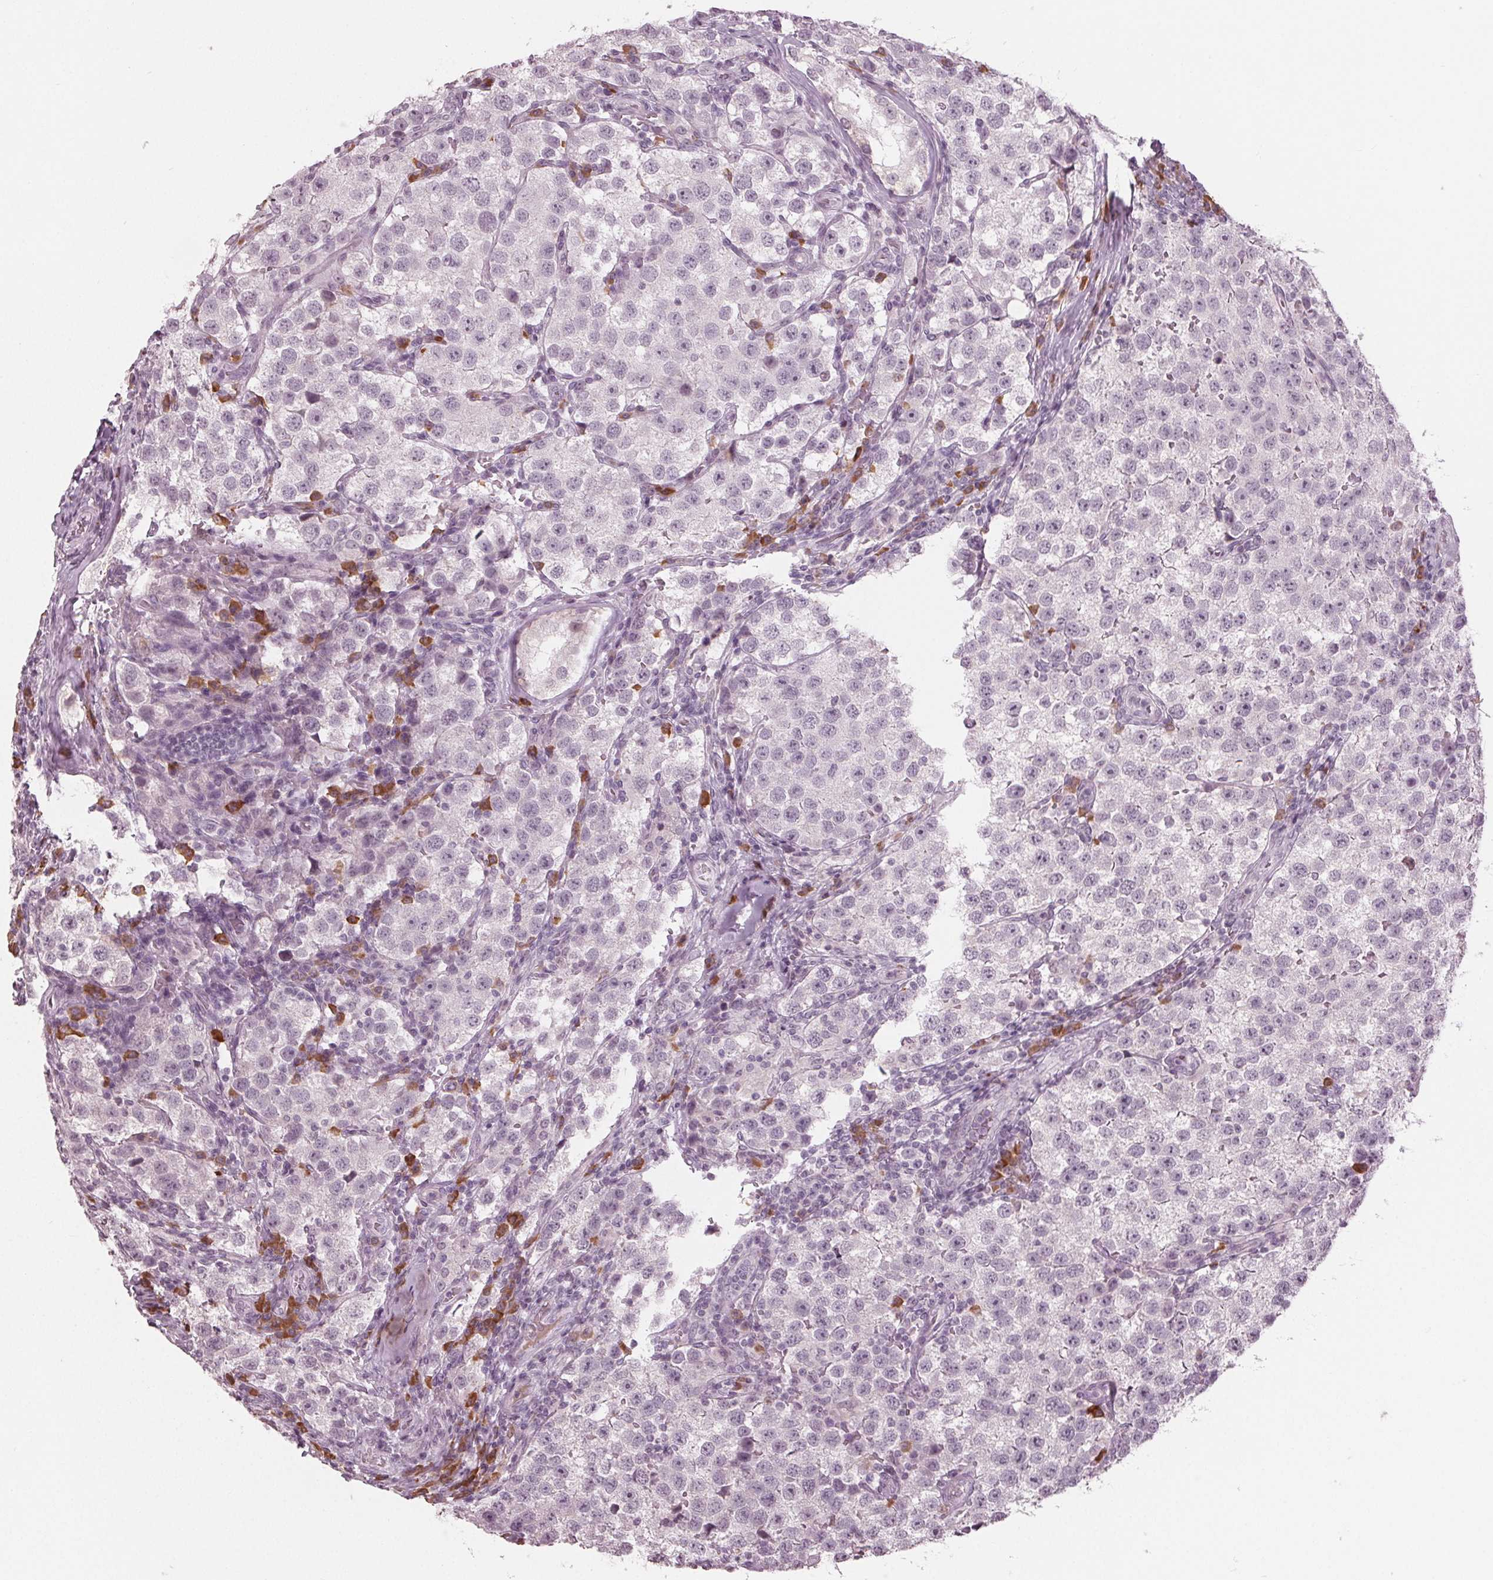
{"staining": {"intensity": "negative", "quantity": "none", "location": "none"}, "tissue": "testis cancer", "cell_type": "Tumor cells", "image_type": "cancer", "snomed": [{"axis": "morphology", "description": "Seminoma, NOS"}, {"axis": "topography", "description": "Testis"}], "caption": "Tumor cells show no significant protein staining in testis cancer (seminoma).", "gene": "CXCL16", "patient": {"sex": "male", "age": 37}}